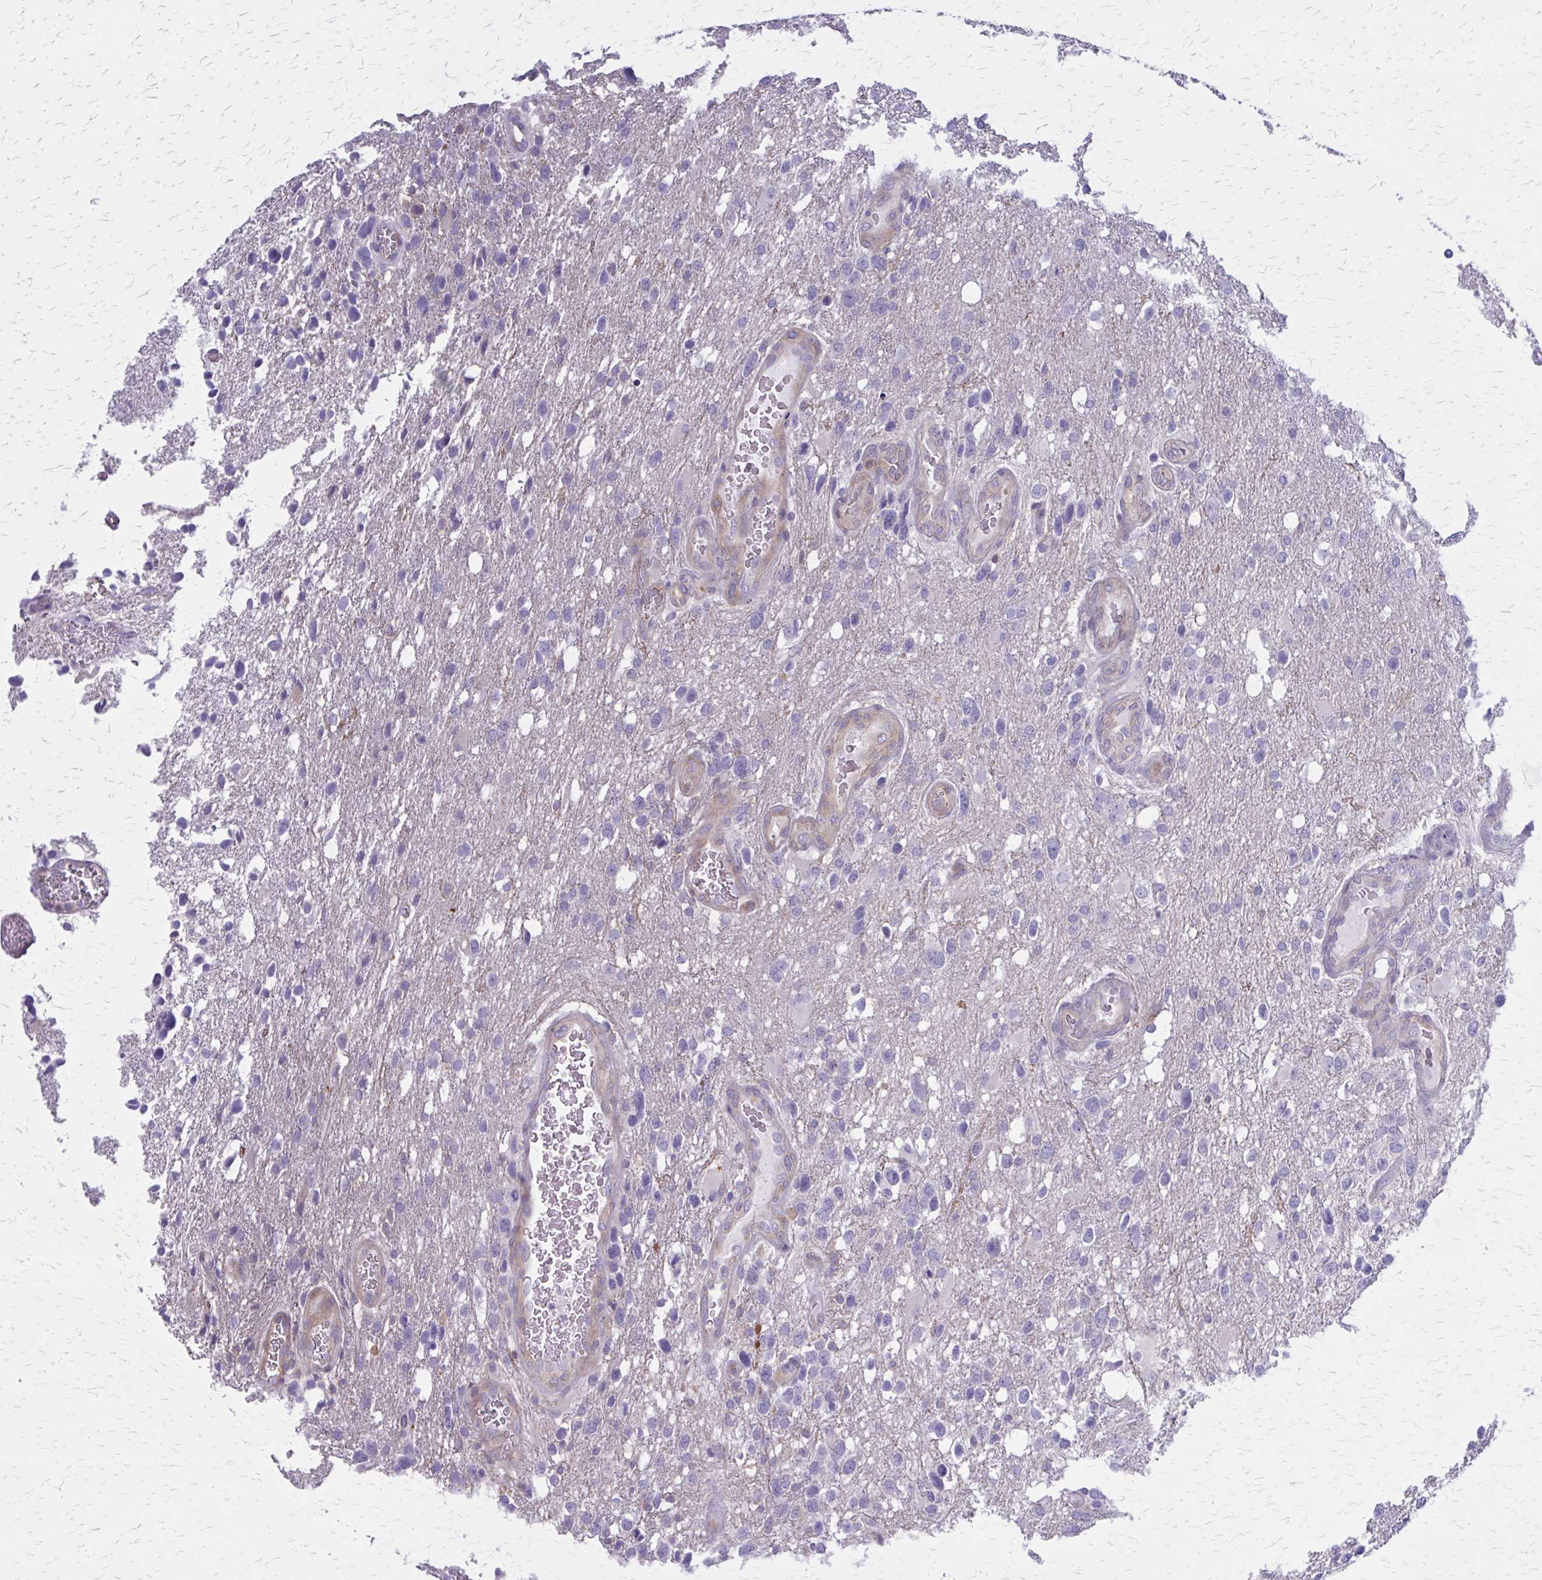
{"staining": {"intensity": "negative", "quantity": "none", "location": "none"}, "tissue": "glioma", "cell_type": "Tumor cells", "image_type": "cancer", "snomed": [{"axis": "morphology", "description": "Glioma, malignant, High grade"}, {"axis": "topography", "description": "Brain"}], "caption": "An immunohistochemistry histopathology image of malignant high-grade glioma is shown. There is no staining in tumor cells of malignant high-grade glioma.", "gene": "PITPNM1", "patient": {"sex": "female", "age": 58}}